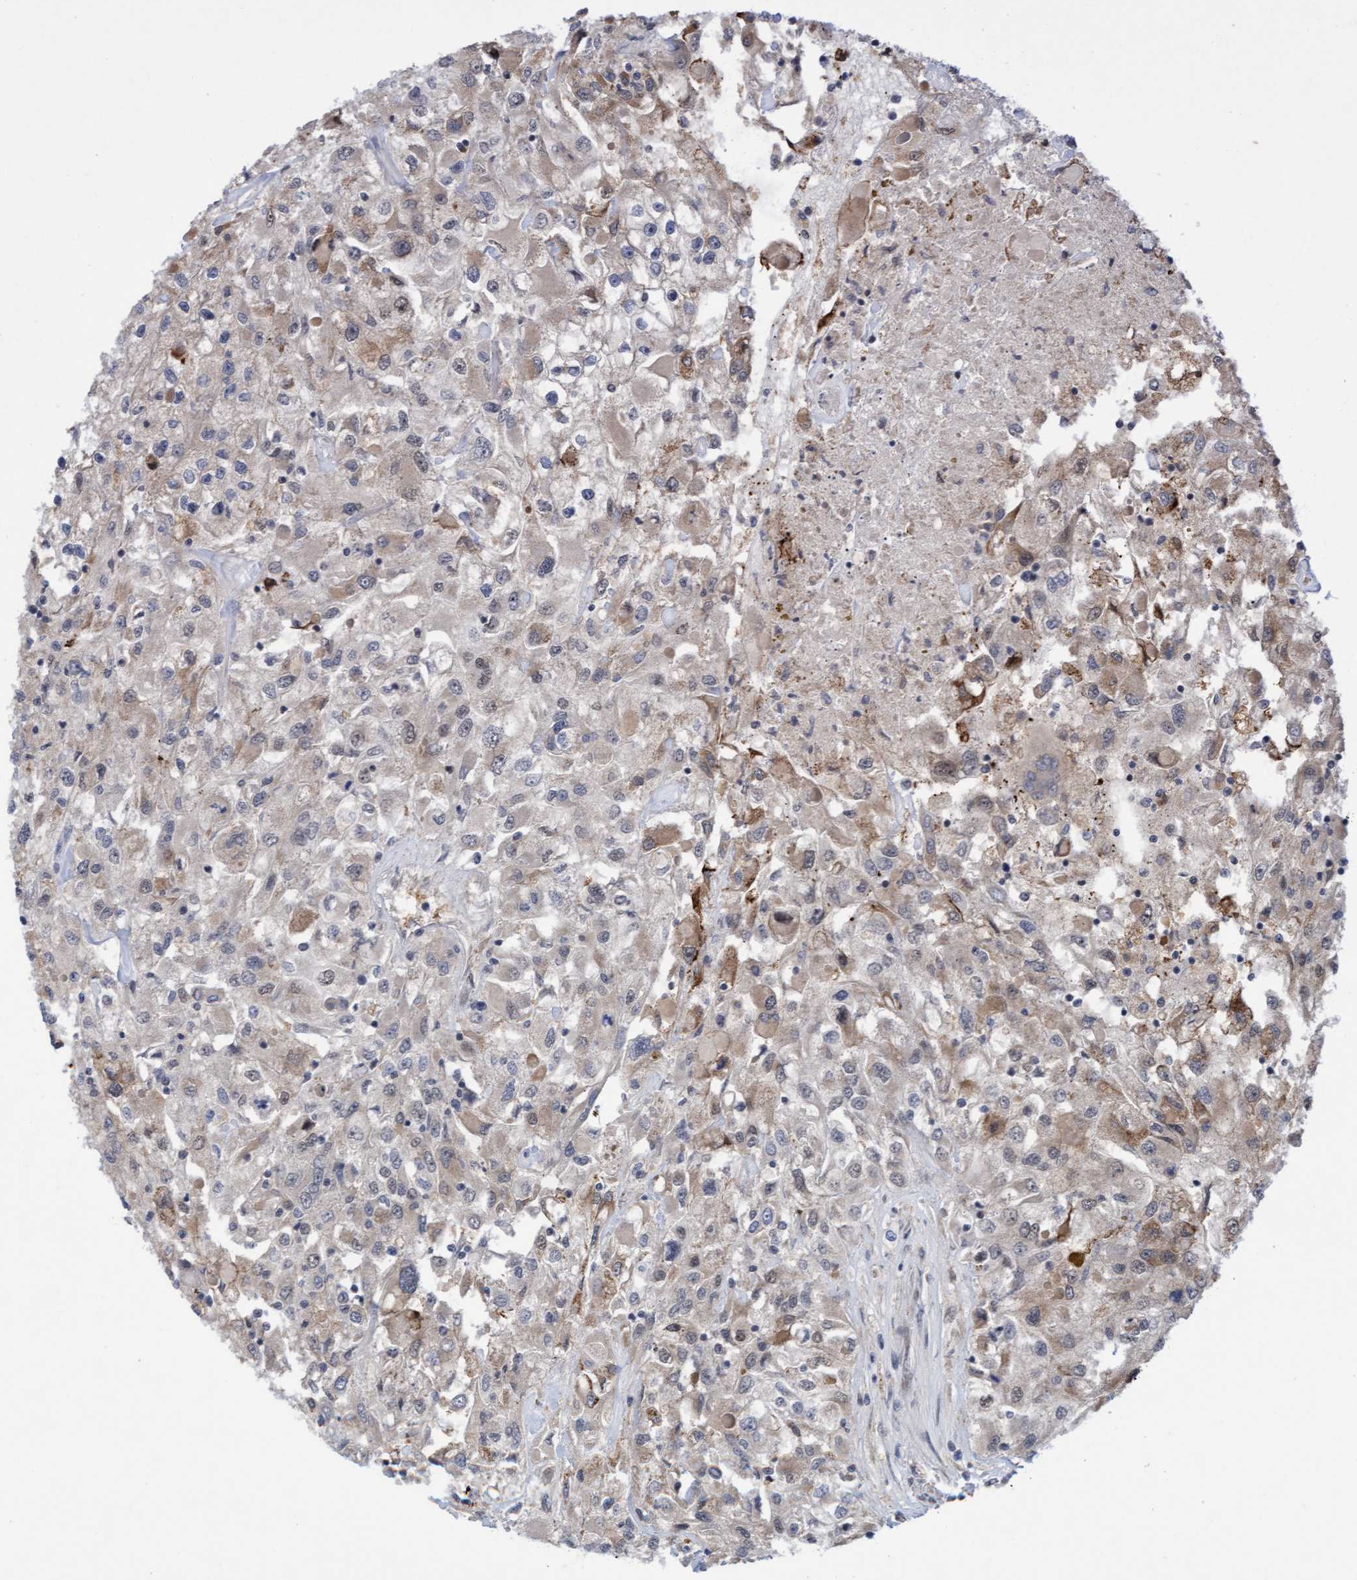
{"staining": {"intensity": "weak", "quantity": ">75%", "location": "cytoplasmic/membranous"}, "tissue": "renal cancer", "cell_type": "Tumor cells", "image_type": "cancer", "snomed": [{"axis": "morphology", "description": "Adenocarcinoma, NOS"}, {"axis": "topography", "description": "Kidney"}], "caption": "DAB immunohistochemical staining of renal cancer demonstrates weak cytoplasmic/membranous protein expression in approximately >75% of tumor cells. The staining is performed using DAB brown chromogen to label protein expression. The nuclei are counter-stained blue using hematoxylin.", "gene": "TANC2", "patient": {"sex": "female", "age": 52}}